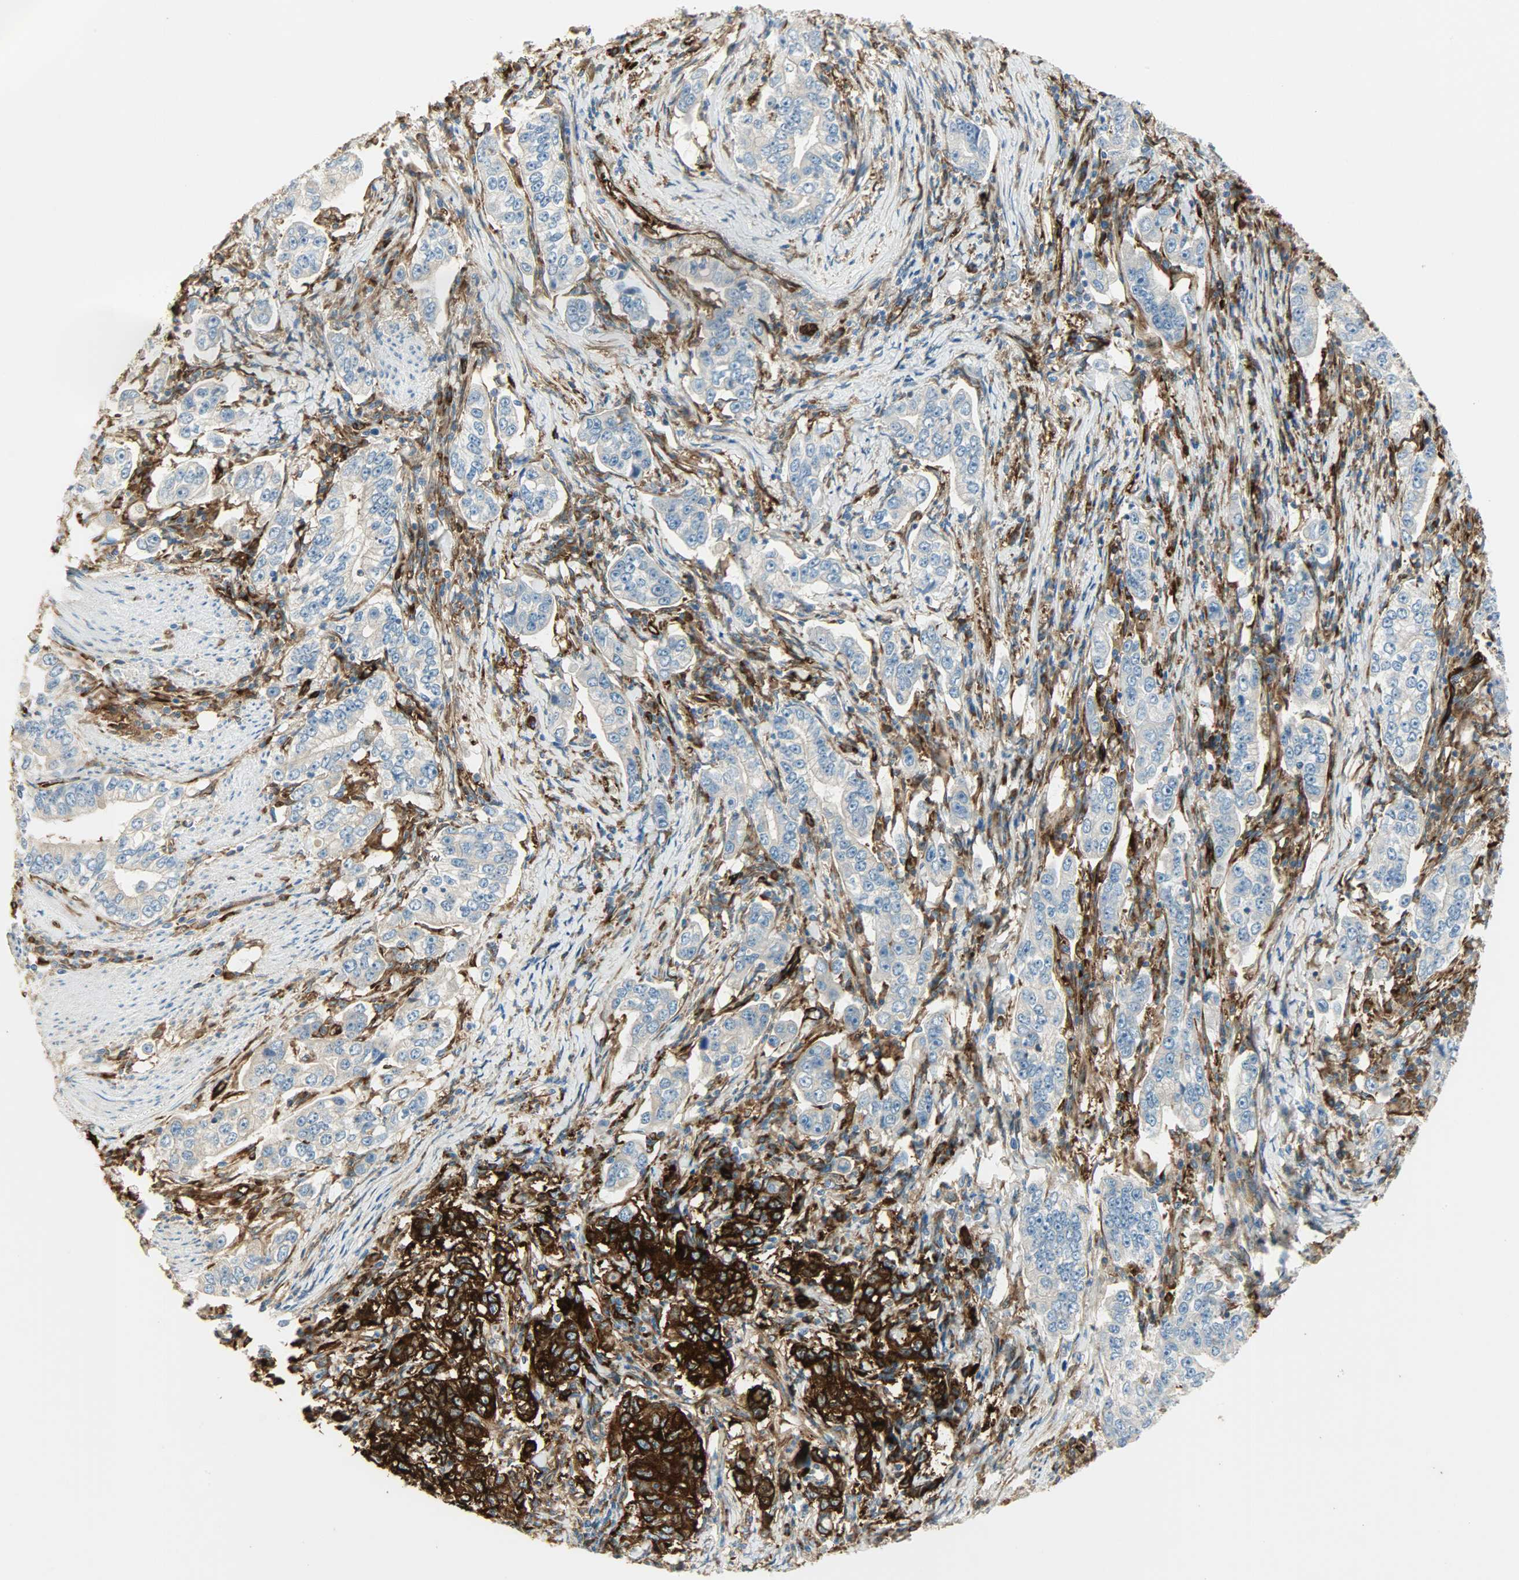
{"staining": {"intensity": "strong", "quantity": ">75%", "location": "cytoplasmic/membranous"}, "tissue": "stomach cancer", "cell_type": "Tumor cells", "image_type": "cancer", "snomed": [{"axis": "morphology", "description": "Adenocarcinoma, NOS"}, {"axis": "topography", "description": "Stomach, lower"}], "caption": "Protein expression analysis of human stomach adenocarcinoma reveals strong cytoplasmic/membranous expression in about >75% of tumor cells.", "gene": "WARS1", "patient": {"sex": "female", "age": 72}}